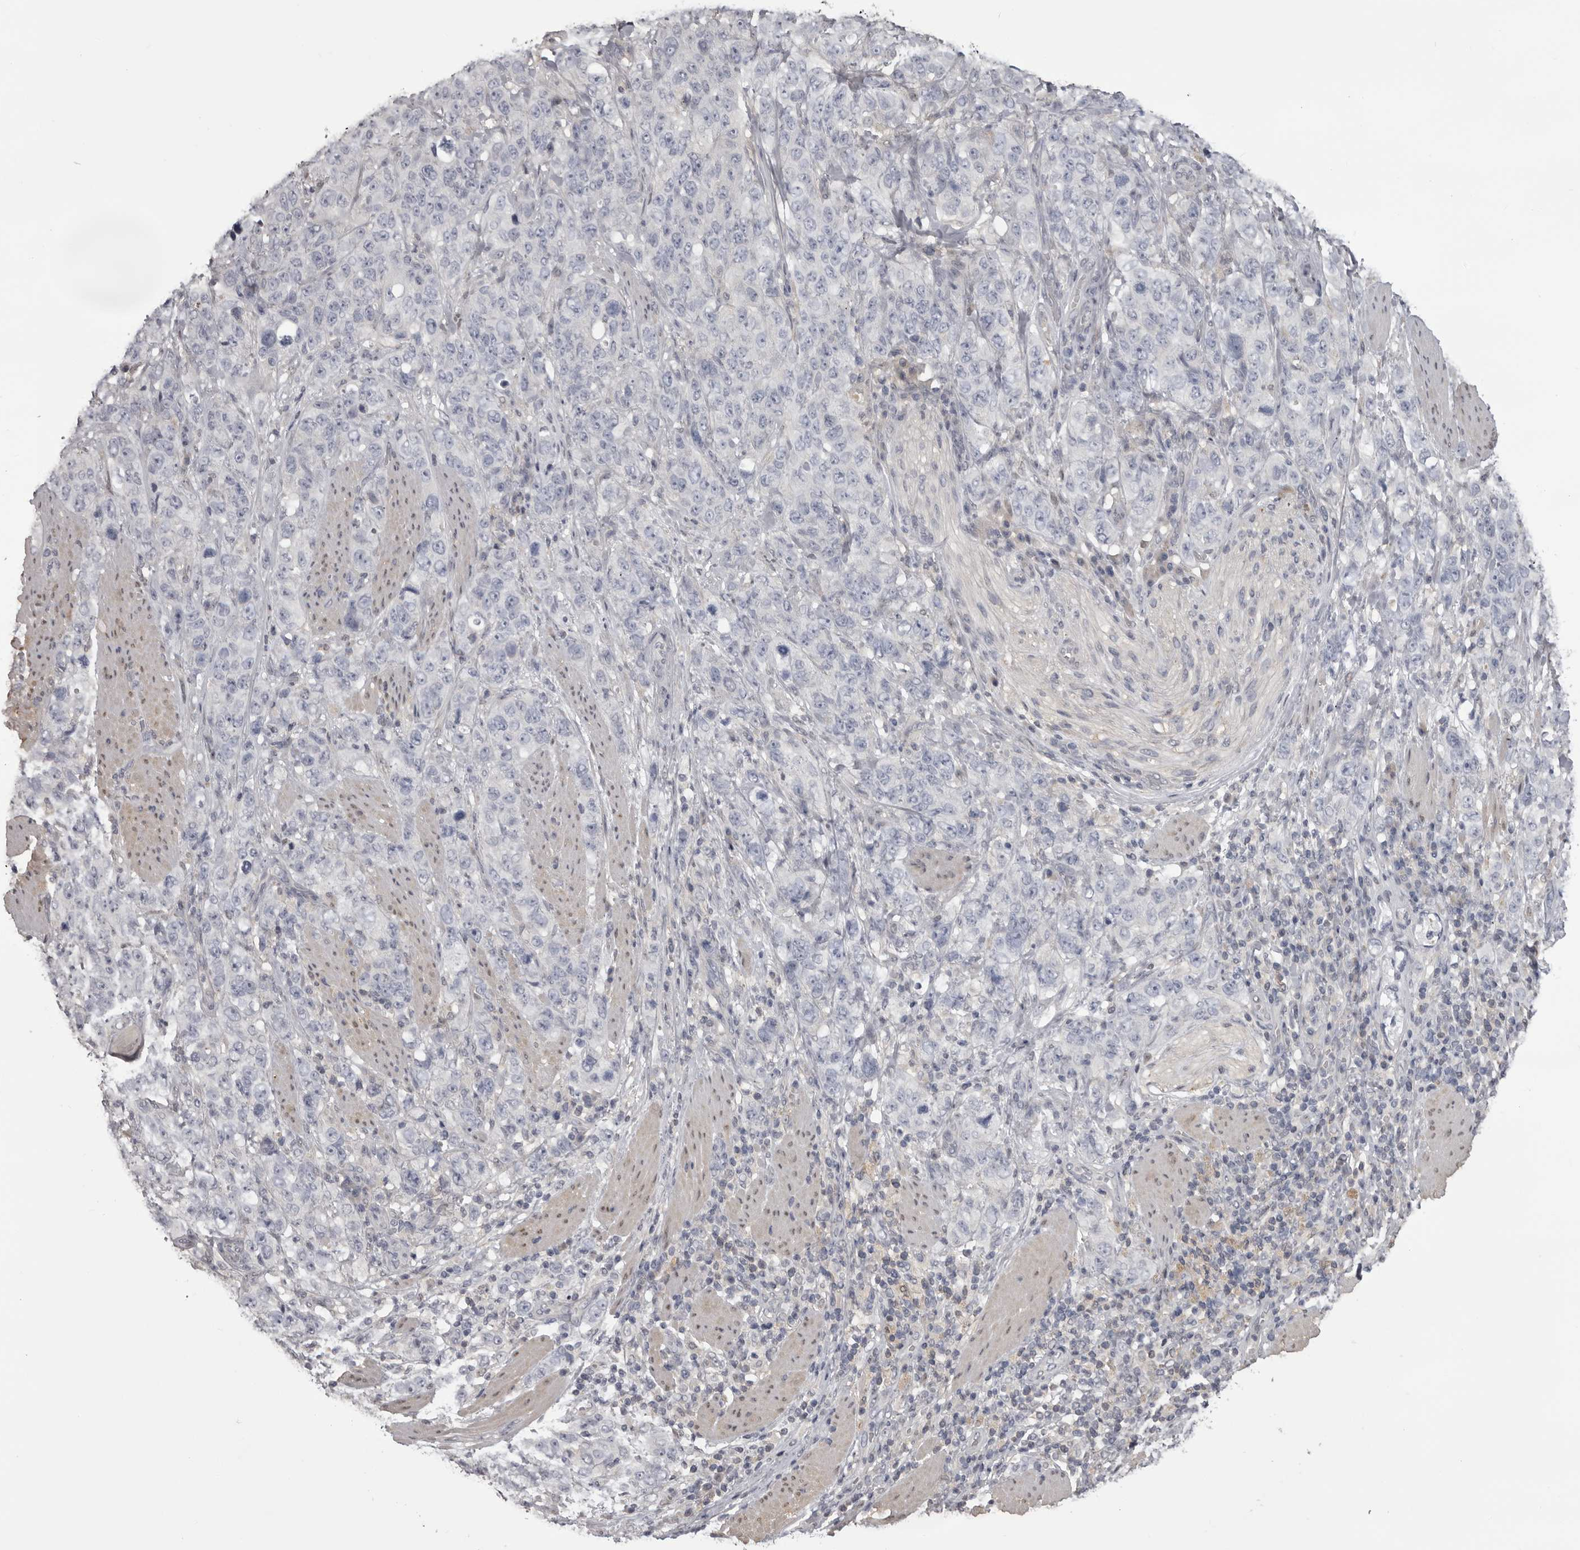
{"staining": {"intensity": "negative", "quantity": "none", "location": "none"}, "tissue": "stomach cancer", "cell_type": "Tumor cells", "image_type": "cancer", "snomed": [{"axis": "morphology", "description": "Adenocarcinoma, NOS"}, {"axis": "topography", "description": "Stomach"}], "caption": "Tumor cells are negative for protein expression in human stomach cancer. The staining is performed using DAB (3,3'-diaminobenzidine) brown chromogen with nuclei counter-stained in using hematoxylin.", "gene": "MDH1", "patient": {"sex": "male", "age": 48}}